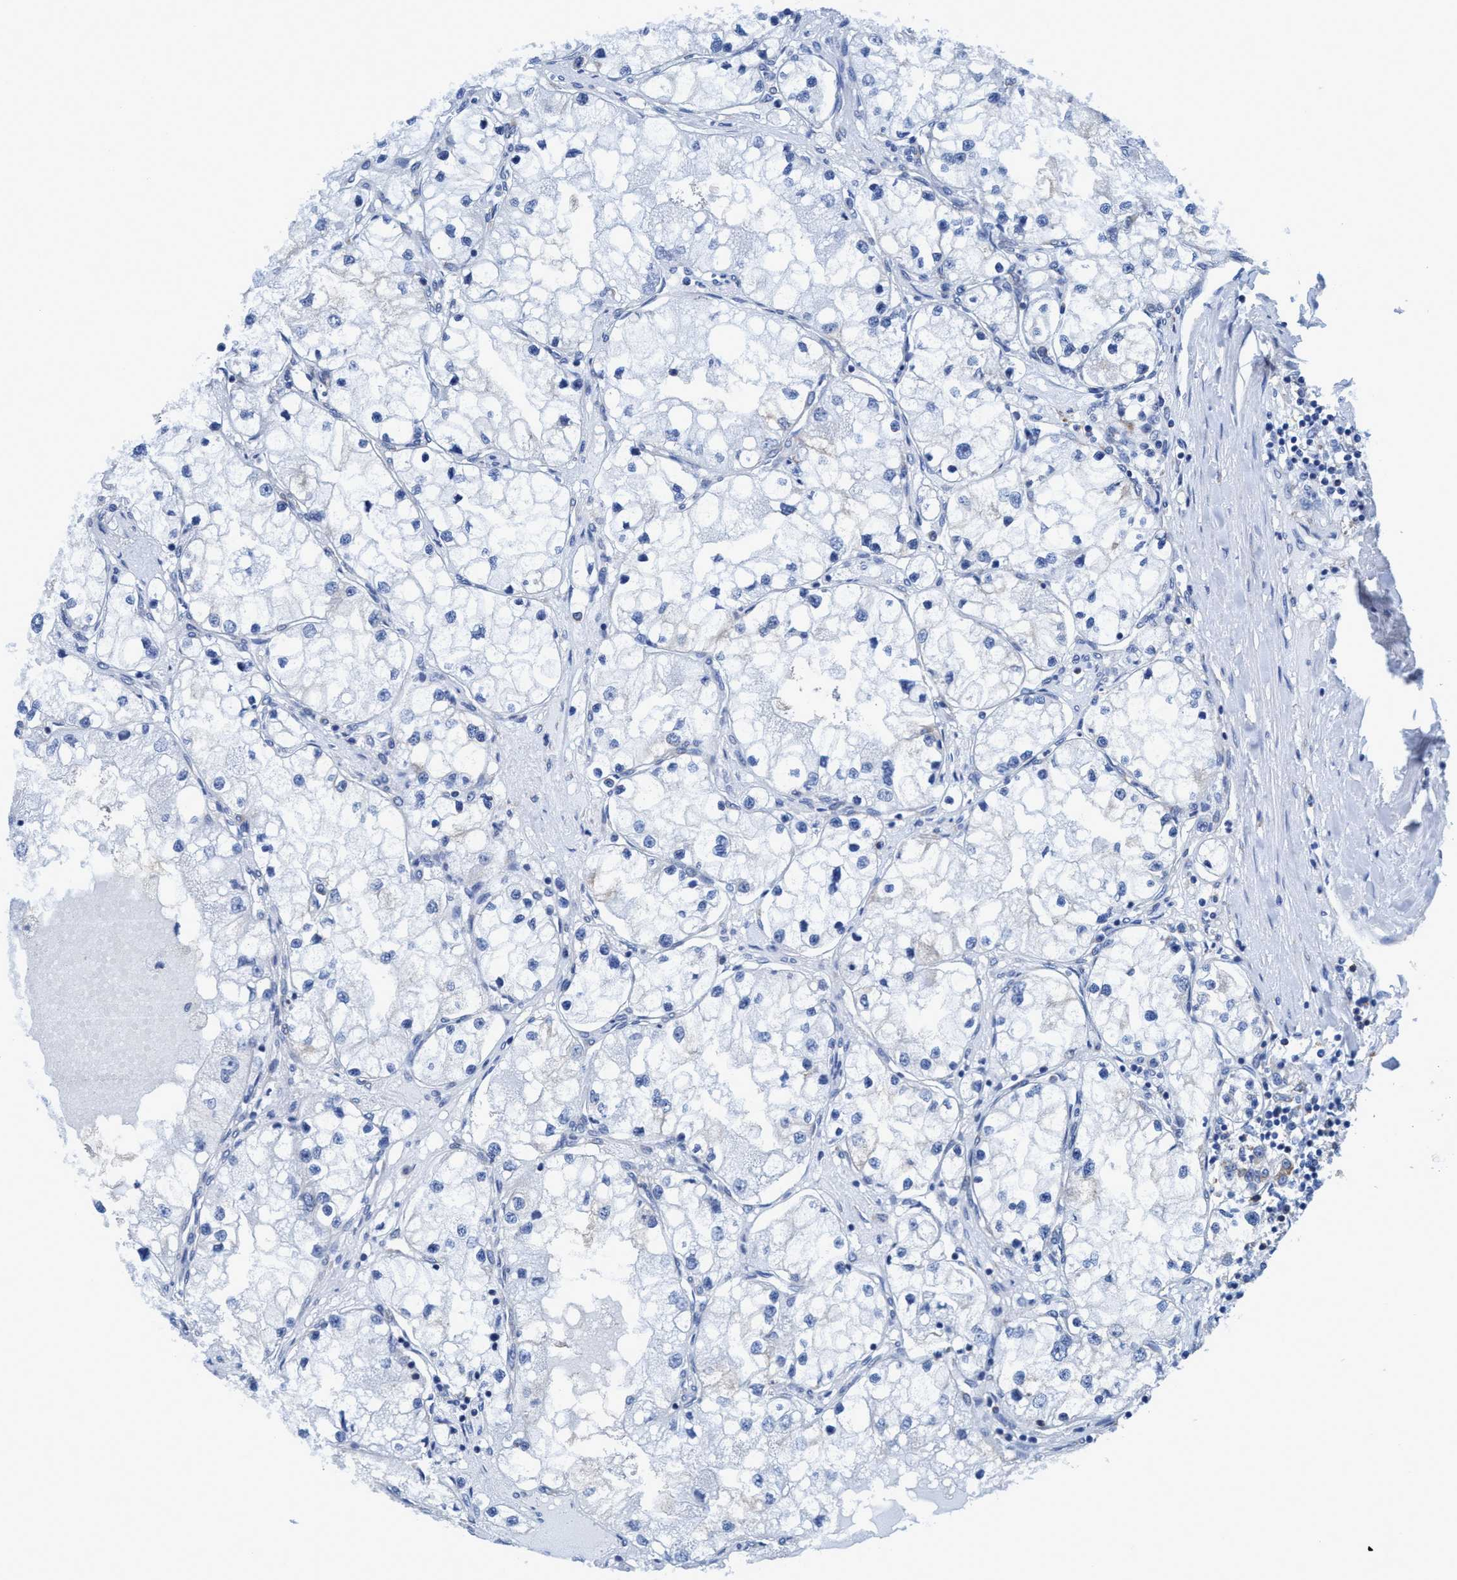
{"staining": {"intensity": "negative", "quantity": "none", "location": "none"}, "tissue": "renal cancer", "cell_type": "Tumor cells", "image_type": "cancer", "snomed": [{"axis": "morphology", "description": "Adenocarcinoma, NOS"}, {"axis": "topography", "description": "Kidney"}], "caption": "Protein analysis of renal cancer displays no significant staining in tumor cells.", "gene": "NMT1", "patient": {"sex": "male", "age": 68}}